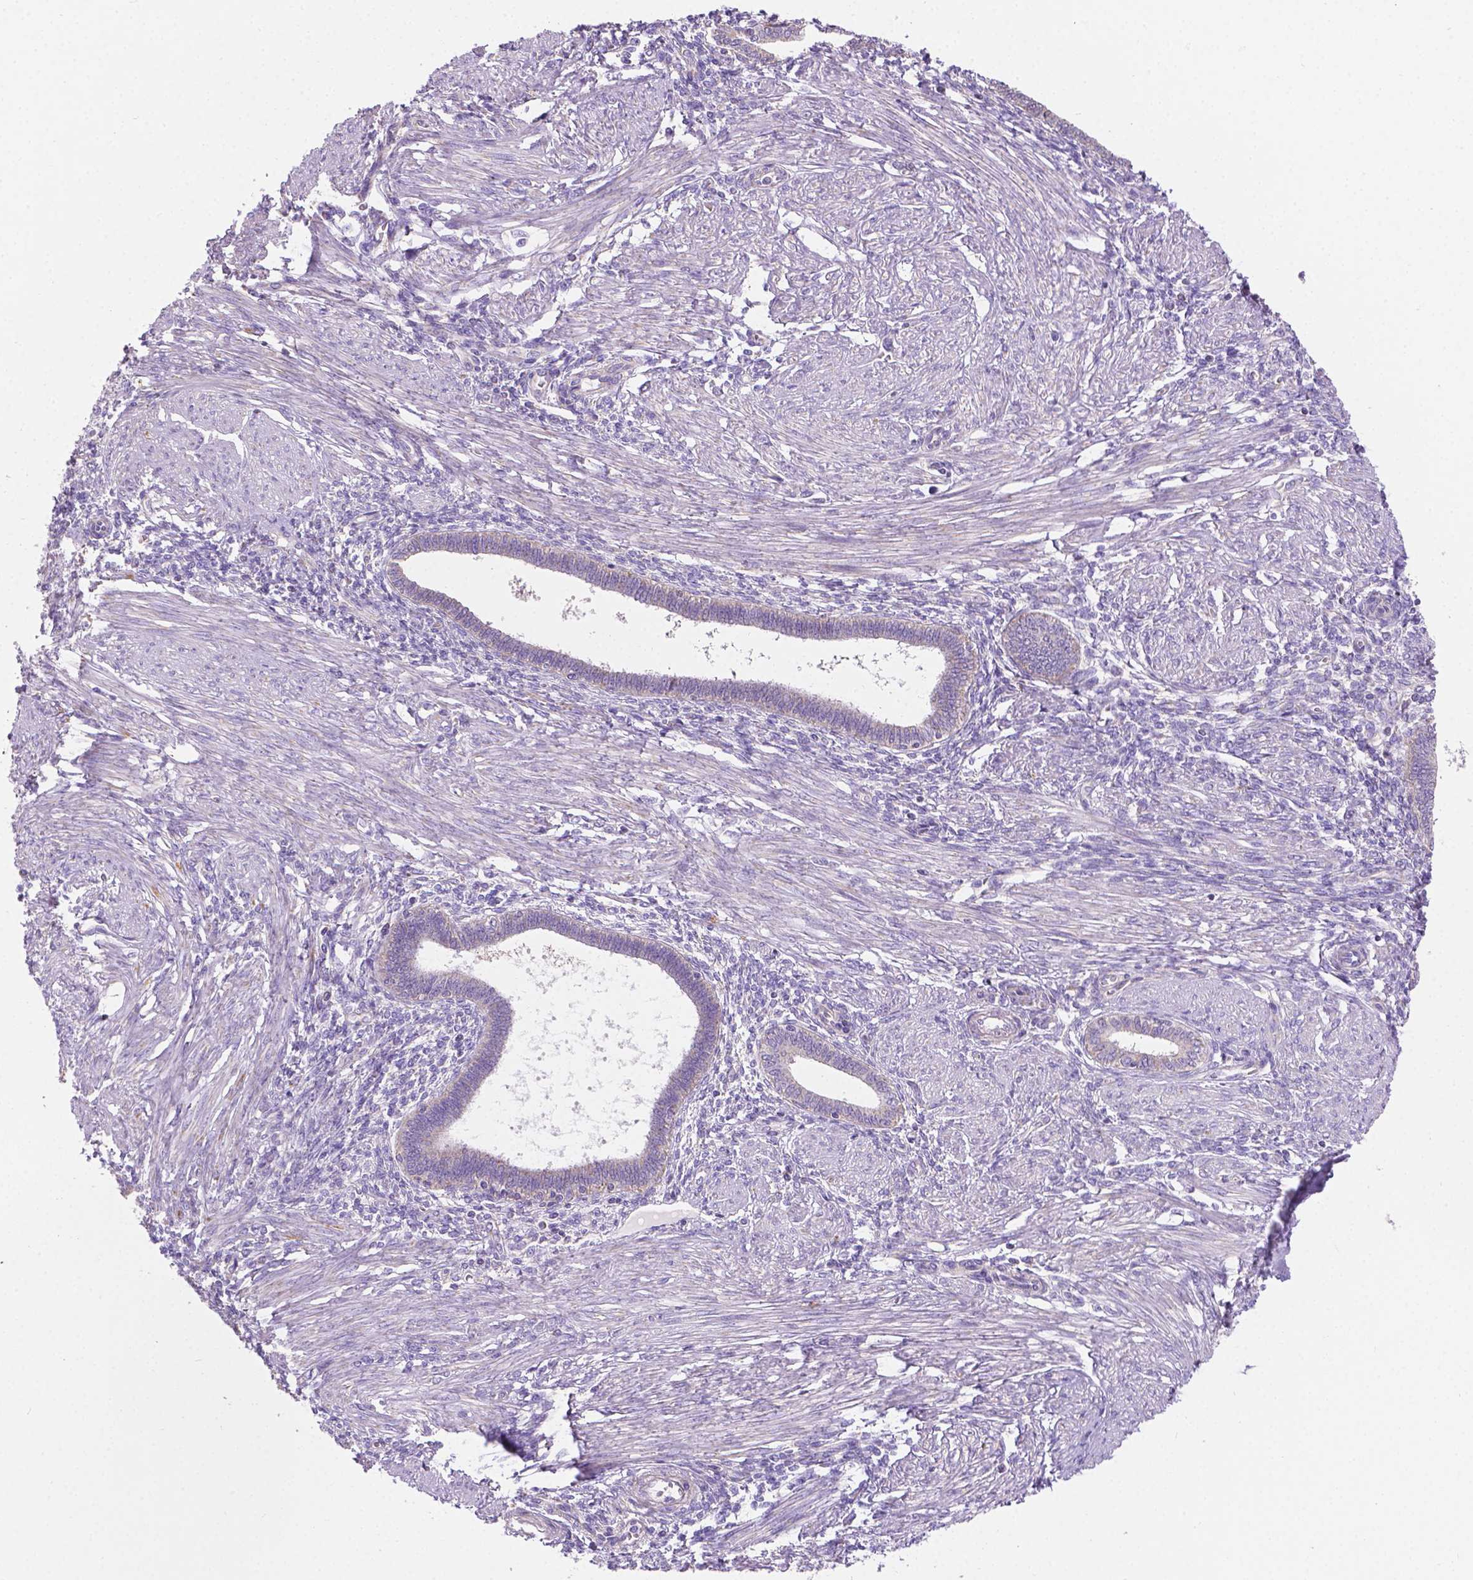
{"staining": {"intensity": "negative", "quantity": "none", "location": "none"}, "tissue": "endometrium", "cell_type": "Cells in endometrial stroma", "image_type": "normal", "snomed": [{"axis": "morphology", "description": "Normal tissue, NOS"}, {"axis": "topography", "description": "Endometrium"}], "caption": "Endometrium was stained to show a protein in brown. There is no significant staining in cells in endometrial stroma.", "gene": "CSPG5", "patient": {"sex": "female", "age": 42}}